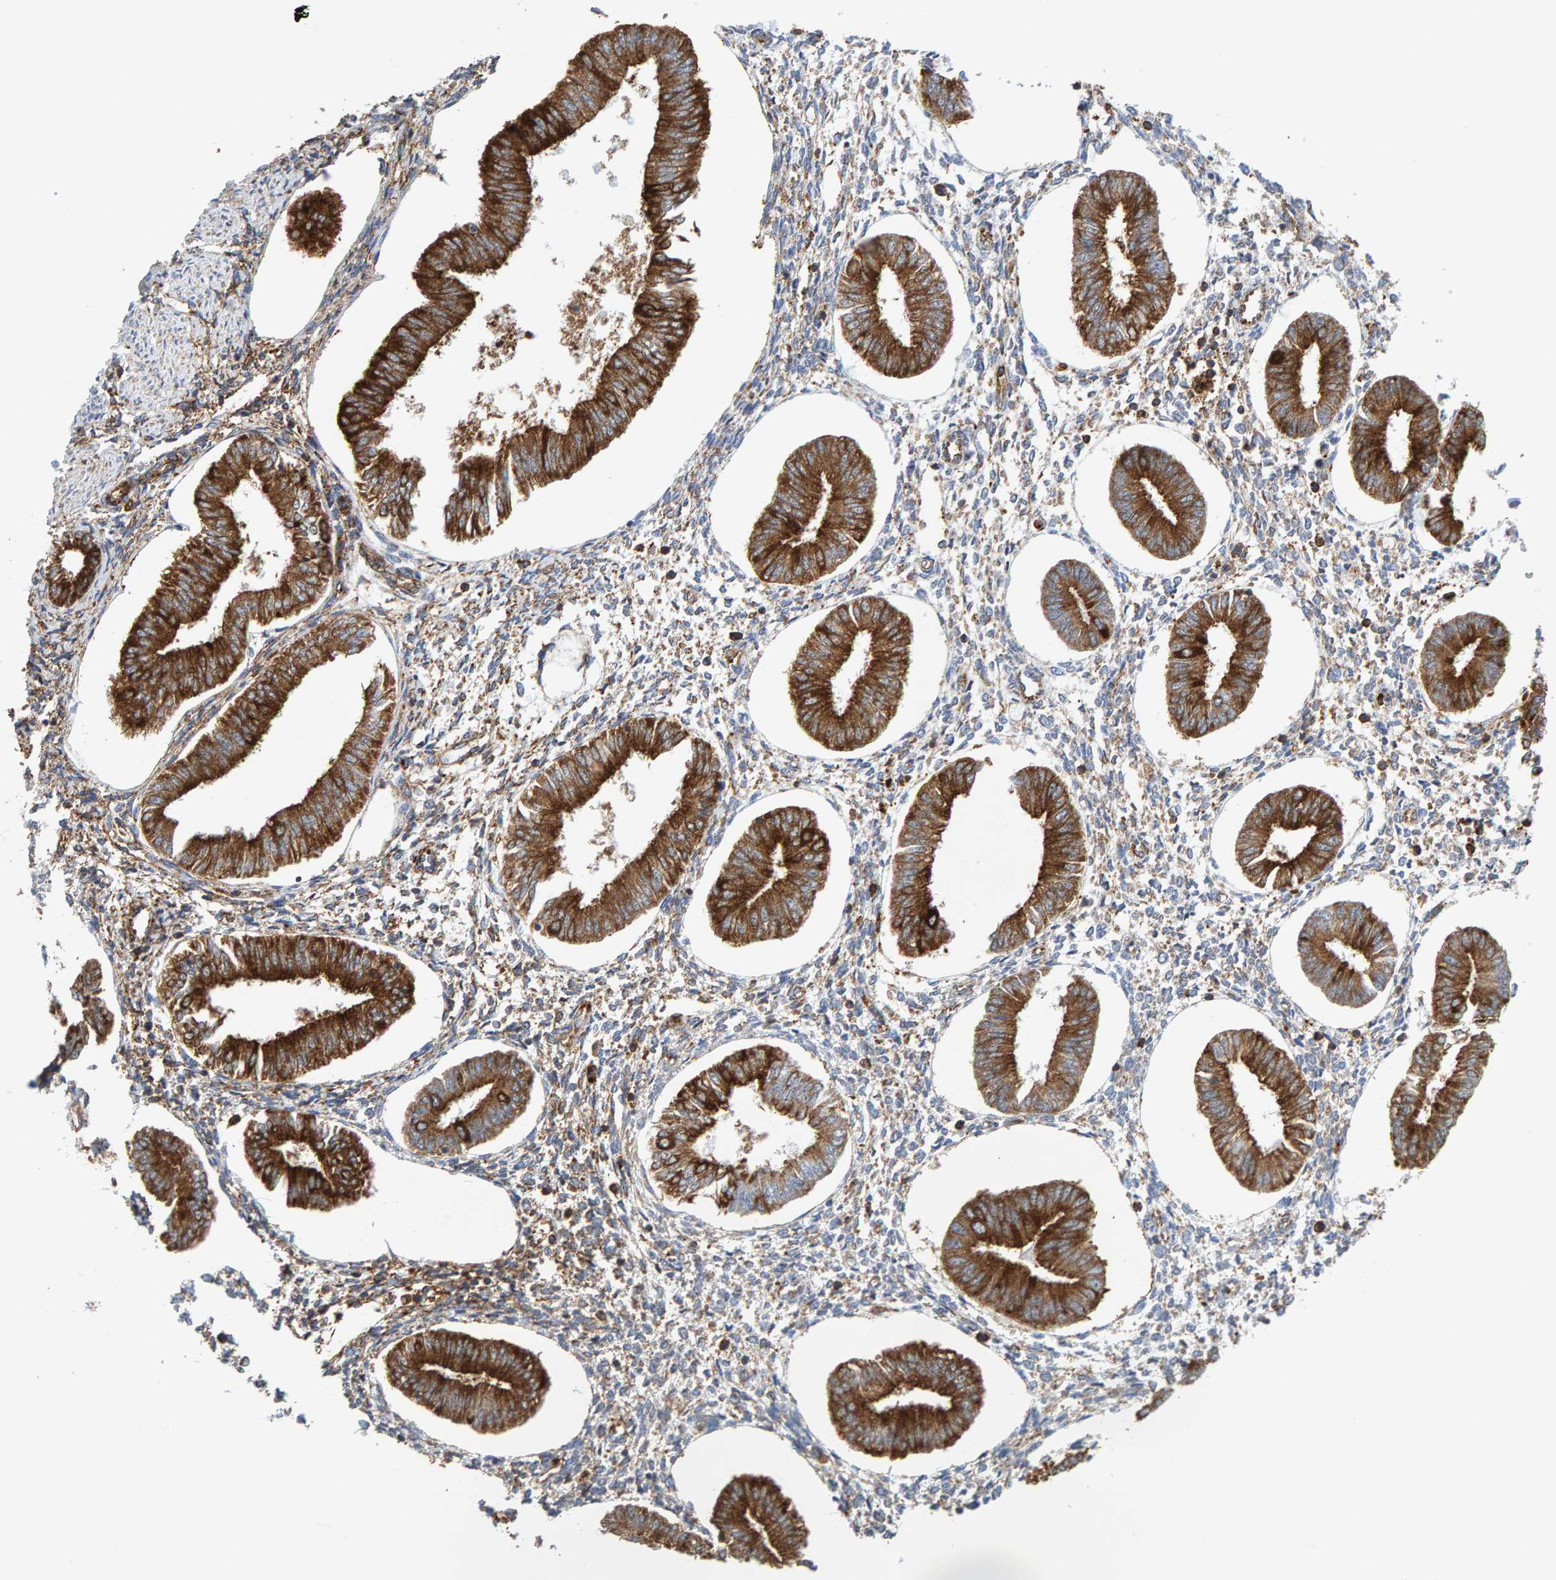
{"staining": {"intensity": "moderate", "quantity": "25%-75%", "location": "cytoplasmic/membranous"}, "tissue": "endometrium", "cell_type": "Cells in endometrial stroma", "image_type": "normal", "snomed": [{"axis": "morphology", "description": "Normal tissue, NOS"}, {"axis": "topography", "description": "Endometrium"}], "caption": "Protein positivity by immunohistochemistry shows moderate cytoplasmic/membranous positivity in approximately 25%-75% of cells in endometrial stroma in unremarkable endometrium. The staining was performed using DAB to visualize the protein expression in brown, while the nuclei were stained in blue with hematoxylin (Magnification: 20x).", "gene": "MVP", "patient": {"sex": "female", "age": 50}}